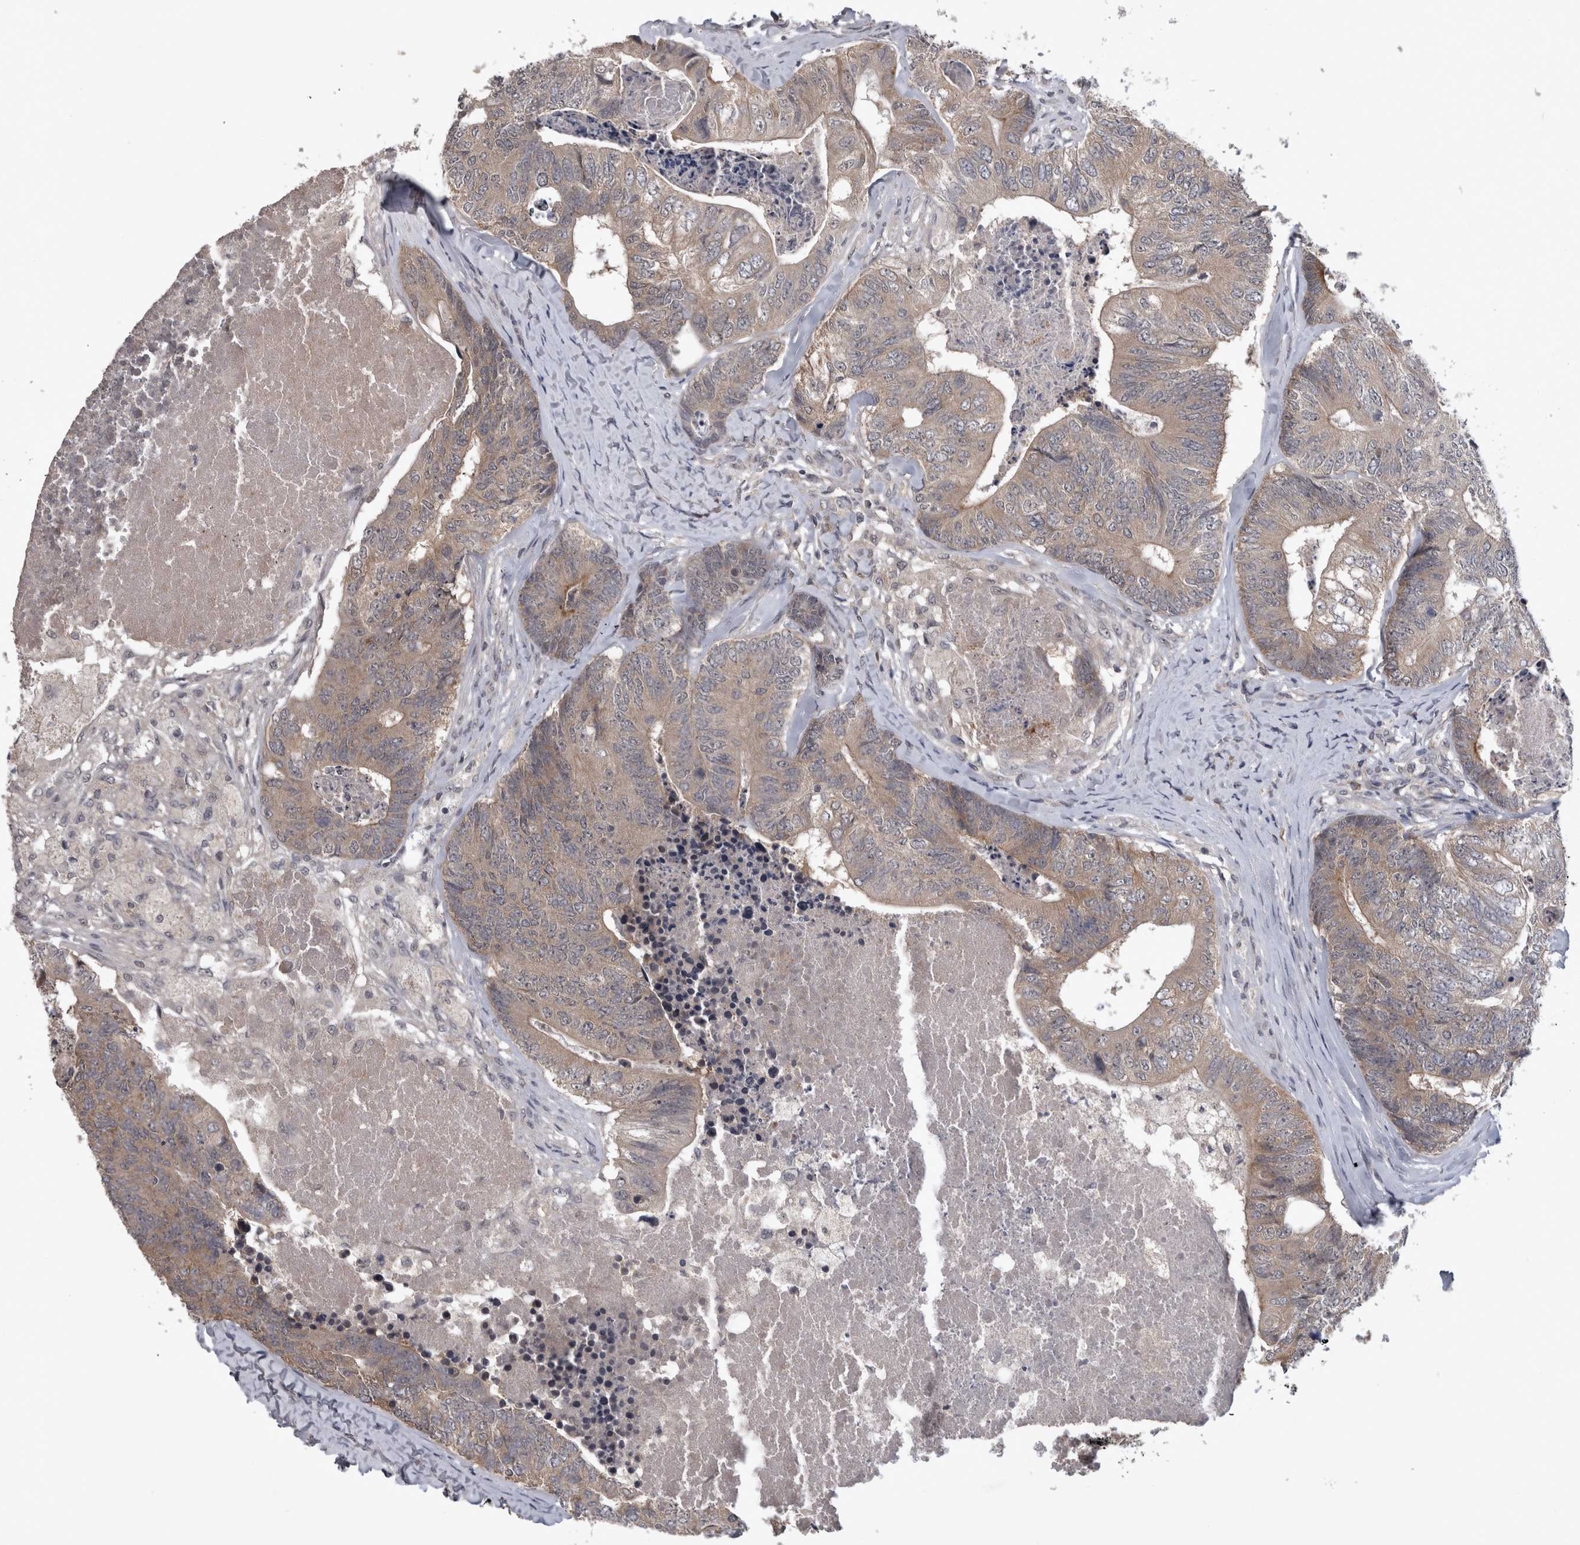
{"staining": {"intensity": "weak", "quantity": ">75%", "location": "cytoplasmic/membranous"}, "tissue": "colorectal cancer", "cell_type": "Tumor cells", "image_type": "cancer", "snomed": [{"axis": "morphology", "description": "Adenocarcinoma, NOS"}, {"axis": "topography", "description": "Colon"}], "caption": "Brown immunohistochemical staining in human colorectal adenocarcinoma displays weak cytoplasmic/membranous expression in about >75% of tumor cells.", "gene": "ZNF114", "patient": {"sex": "female", "age": 67}}